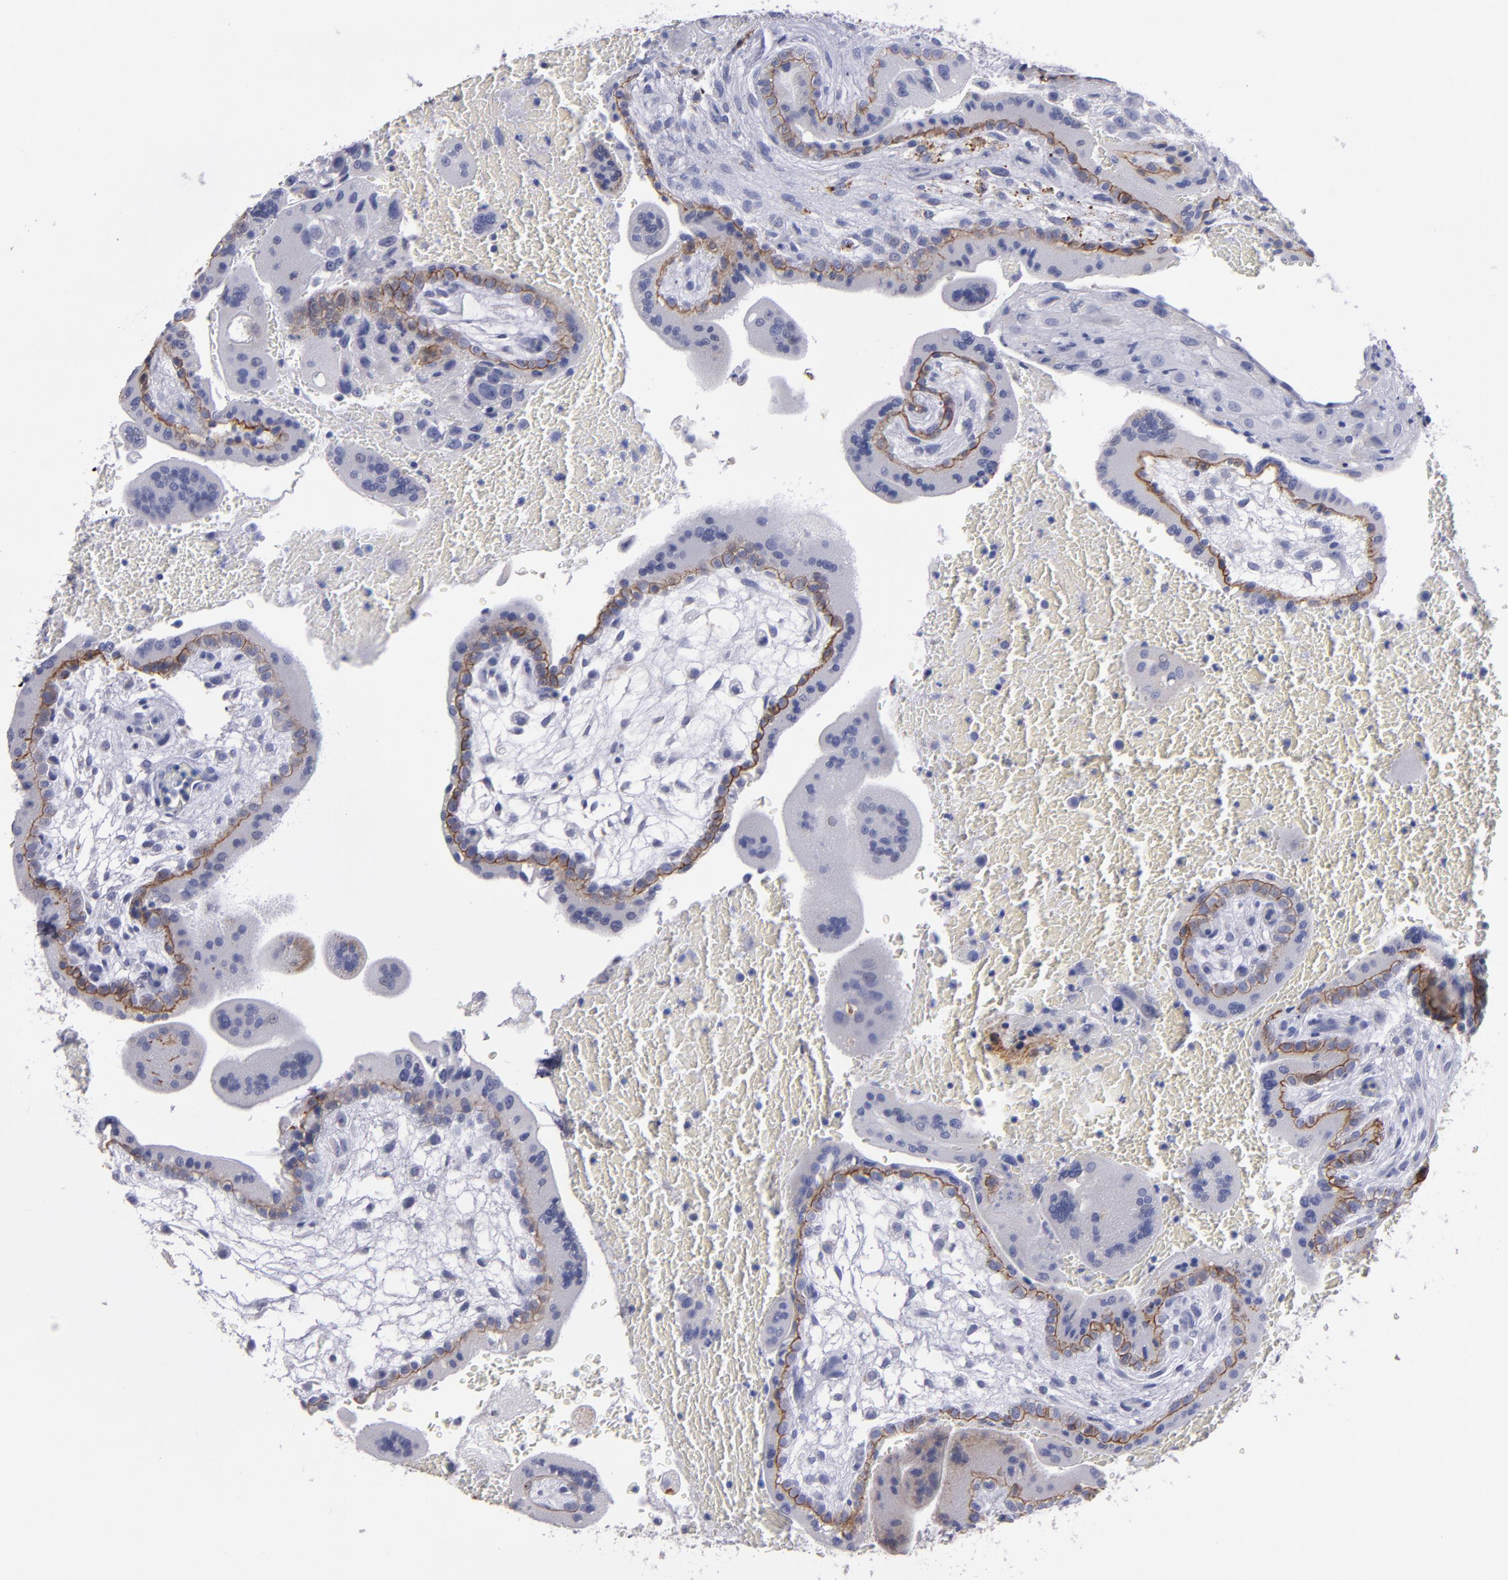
{"staining": {"intensity": "negative", "quantity": "none", "location": "none"}, "tissue": "placenta", "cell_type": "Decidual cells", "image_type": "normal", "snomed": [{"axis": "morphology", "description": "Normal tissue, NOS"}, {"axis": "topography", "description": "Placenta"}], "caption": "Protein analysis of unremarkable placenta displays no significant expression in decidual cells.", "gene": "CDH3", "patient": {"sex": "female", "age": 35}}